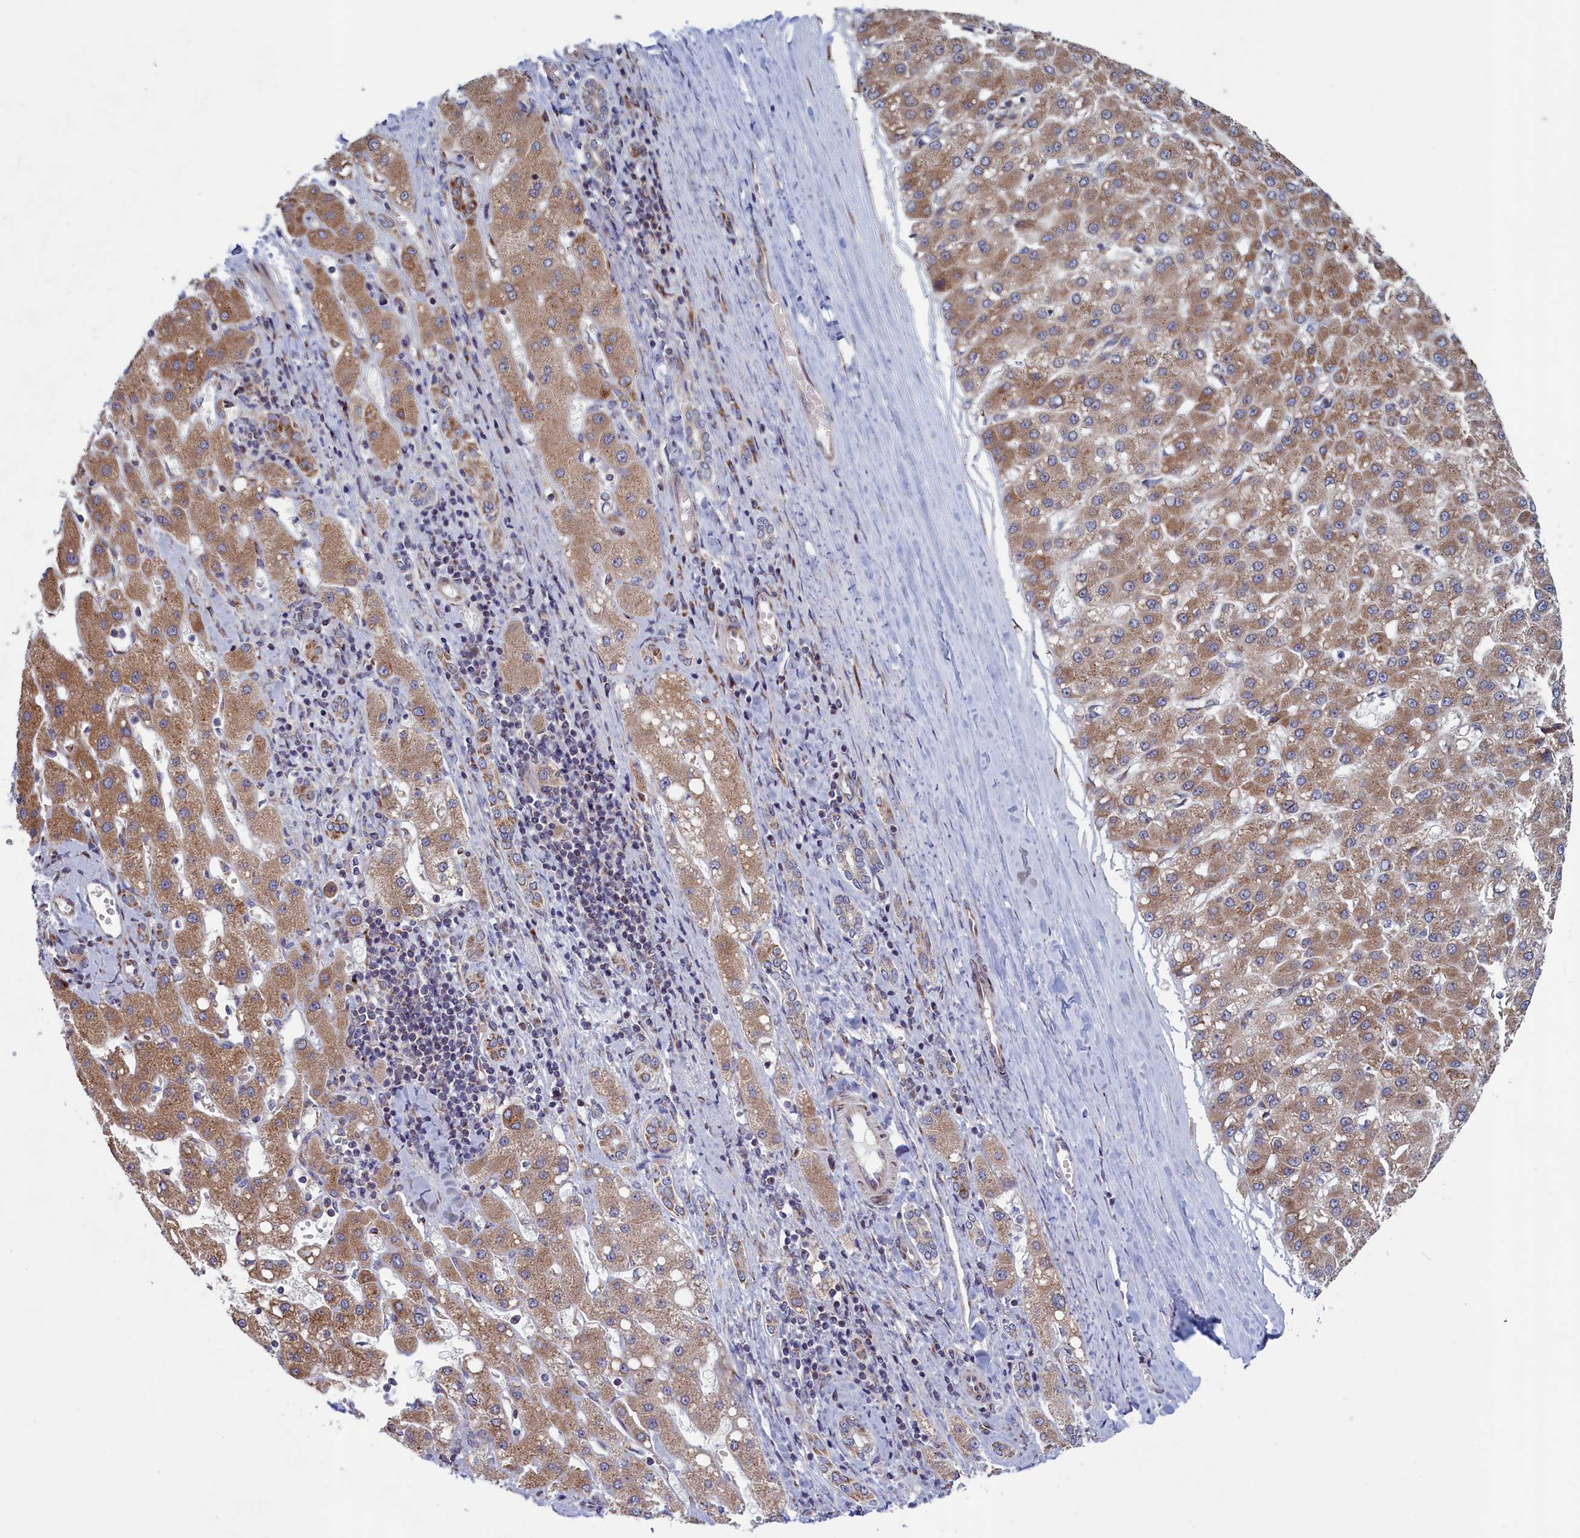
{"staining": {"intensity": "moderate", "quantity": ">75%", "location": "cytoplasmic/membranous"}, "tissue": "liver cancer", "cell_type": "Tumor cells", "image_type": "cancer", "snomed": [{"axis": "morphology", "description": "Carcinoma, Hepatocellular, NOS"}, {"axis": "topography", "description": "Liver"}], "caption": "This is an image of immunohistochemistry staining of liver cancer (hepatocellular carcinoma), which shows moderate positivity in the cytoplasmic/membranous of tumor cells.", "gene": "MTFMT", "patient": {"sex": "male", "age": 67}}